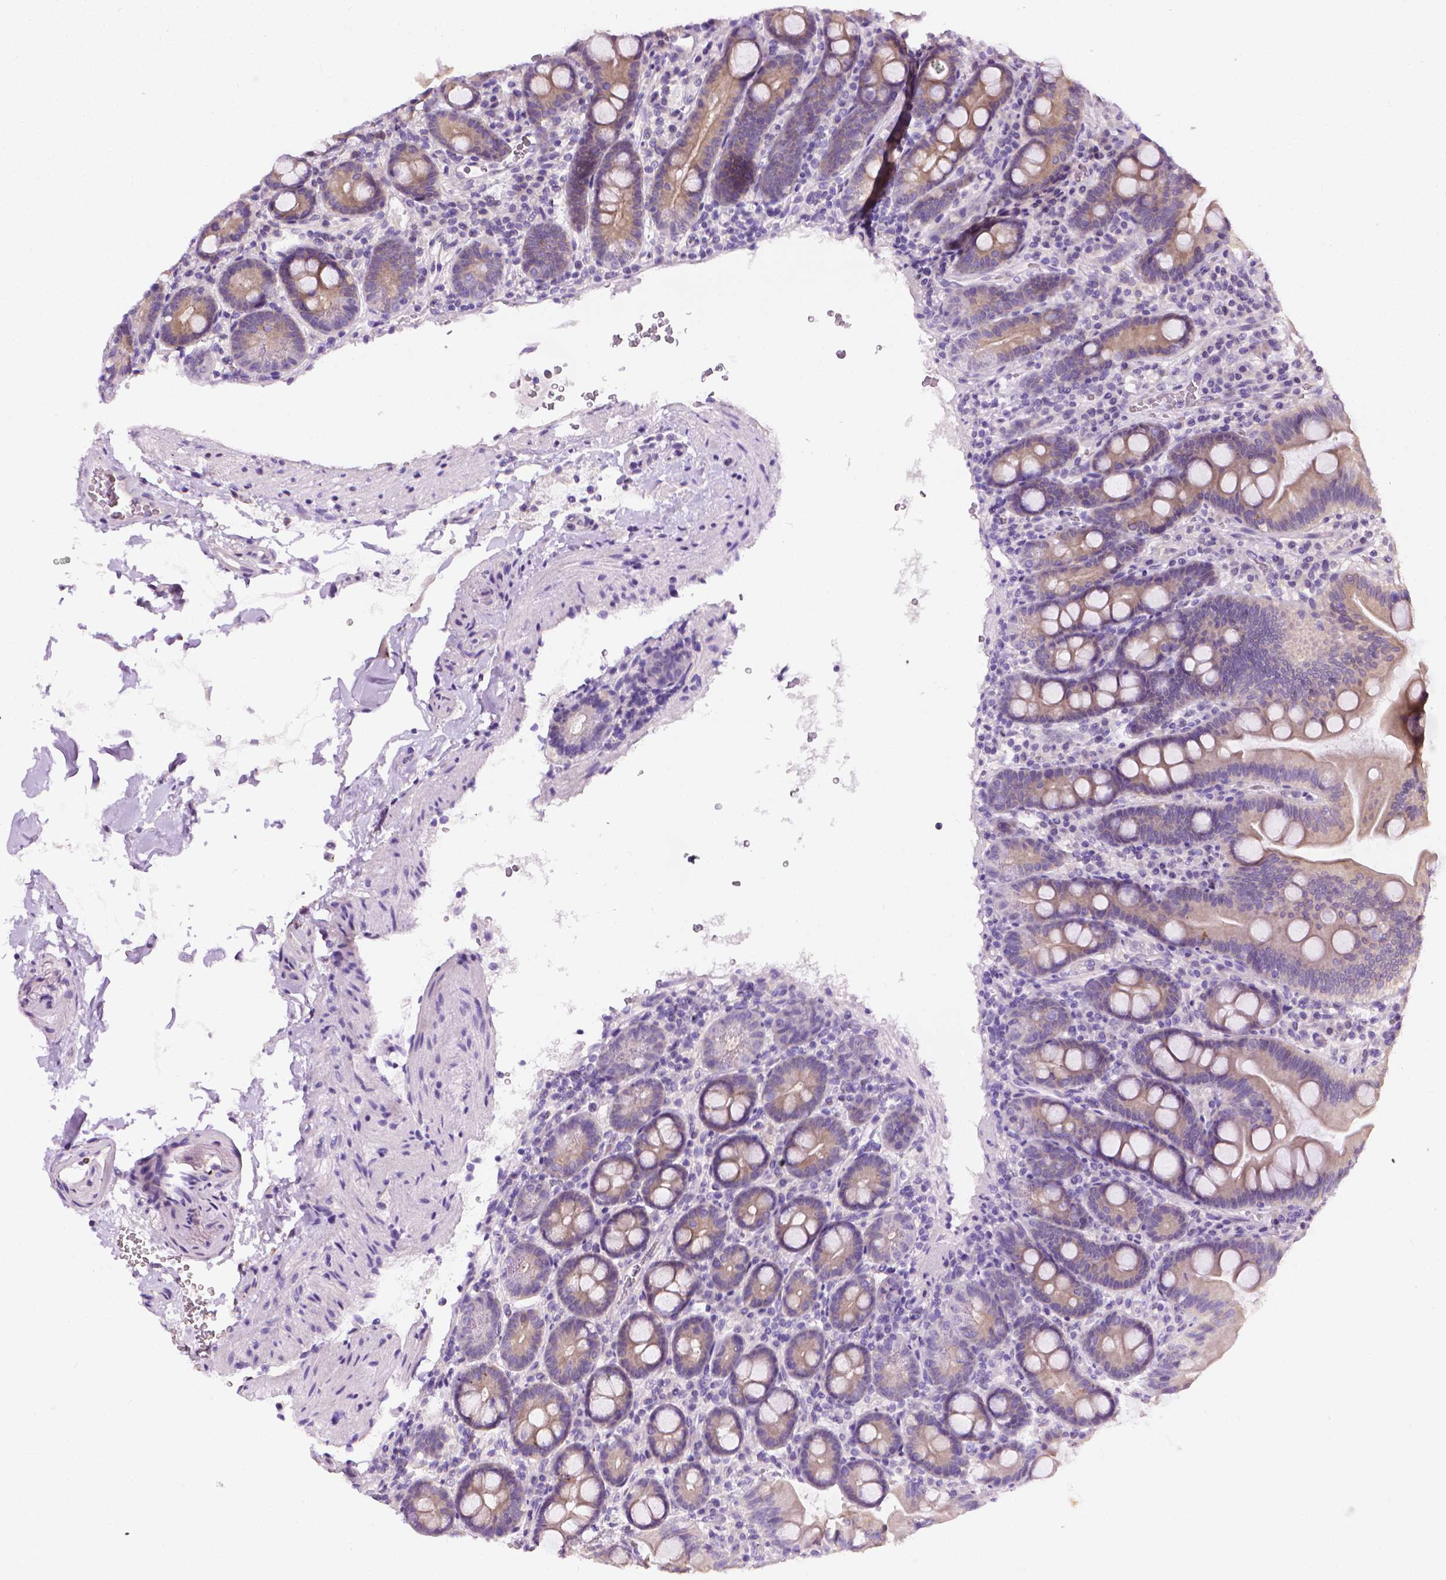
{"staining": {"intensity": "weak", "quantity": "<25%", "location": "cytoplasmic/membranous"}, "tissue": "duodenum", "cell_type": "Glandular cells", "image_type": "normal", "snomed": [{"axis": "morphology", "description": "Normal tissue, NOS"}, {"axis": "topography", "description": "Duodenum"}], "caption": "IHC of unremarkable human duodenum exhibits no staining in glandular cells. (DAB (3,3'-diaminobenzidine) immunohistochemistry (IHC) with hematoxylin counter stain).", "gene": "MCOLN3", "patient": {"sex": "male", "age": 59}}